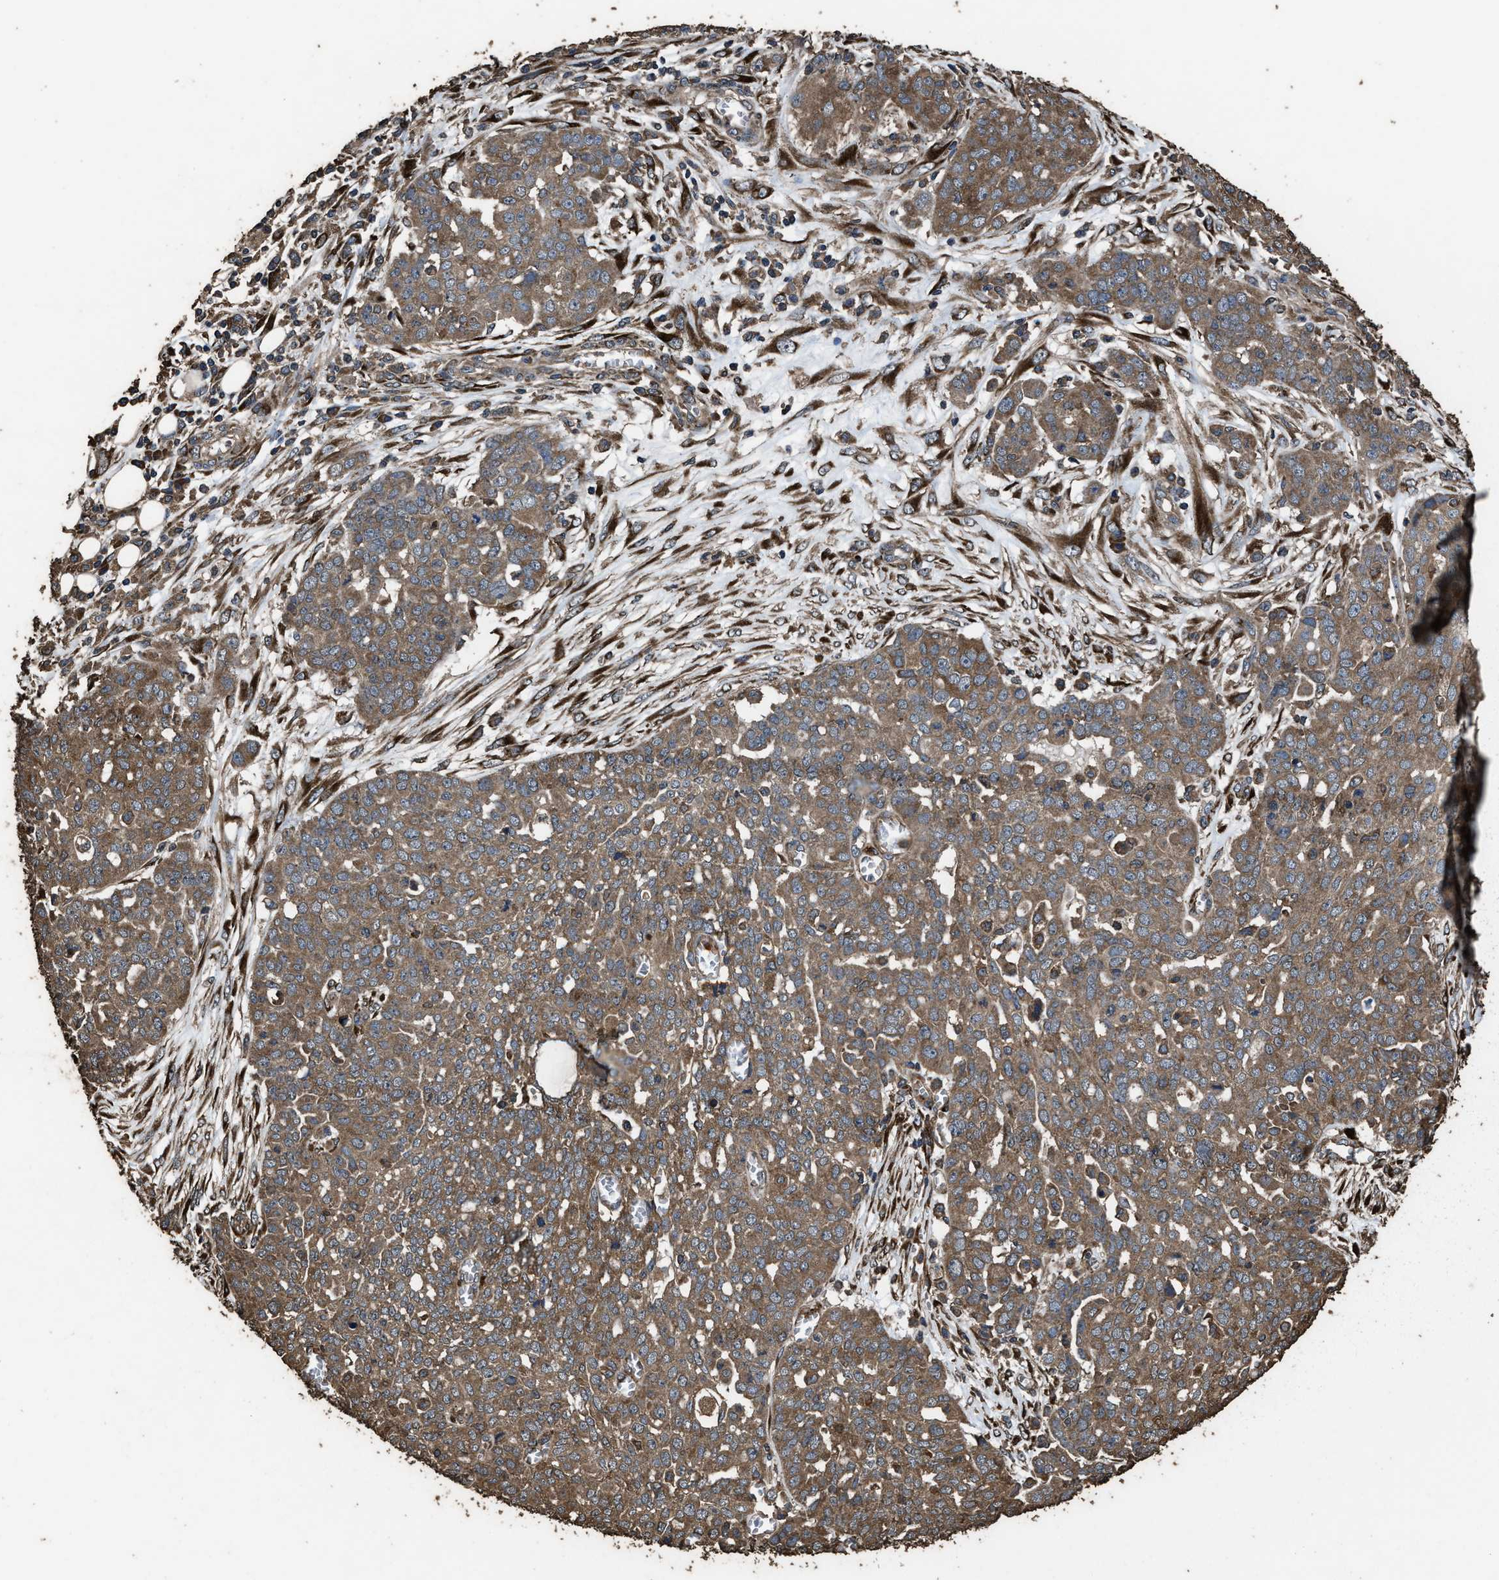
{"staining": {"intensity": "moderate", "quantity": ">75%", "location": "cytoplasmic/membranous"}, "tissue": "ovarian cancer", "cell_type": "Tumor cells", "image_type": "cancer", "snomed": [{"axis": "morphology", "description": "Cystadenocarcinoma, serous, NOS"}, {"axis": "topography", "description": "Soft tissue"}, {"axis": "topography", "description": "Ovary"}], "caption": "IHC of serous cystadenocarcinoma (ovarian) demonstrates medium levels of moderate cytoplasmic/membranous staining in about >75% of tumor cells.", "gene": "ZMYND19", "patient": {"sex": "female", "age": 57}}